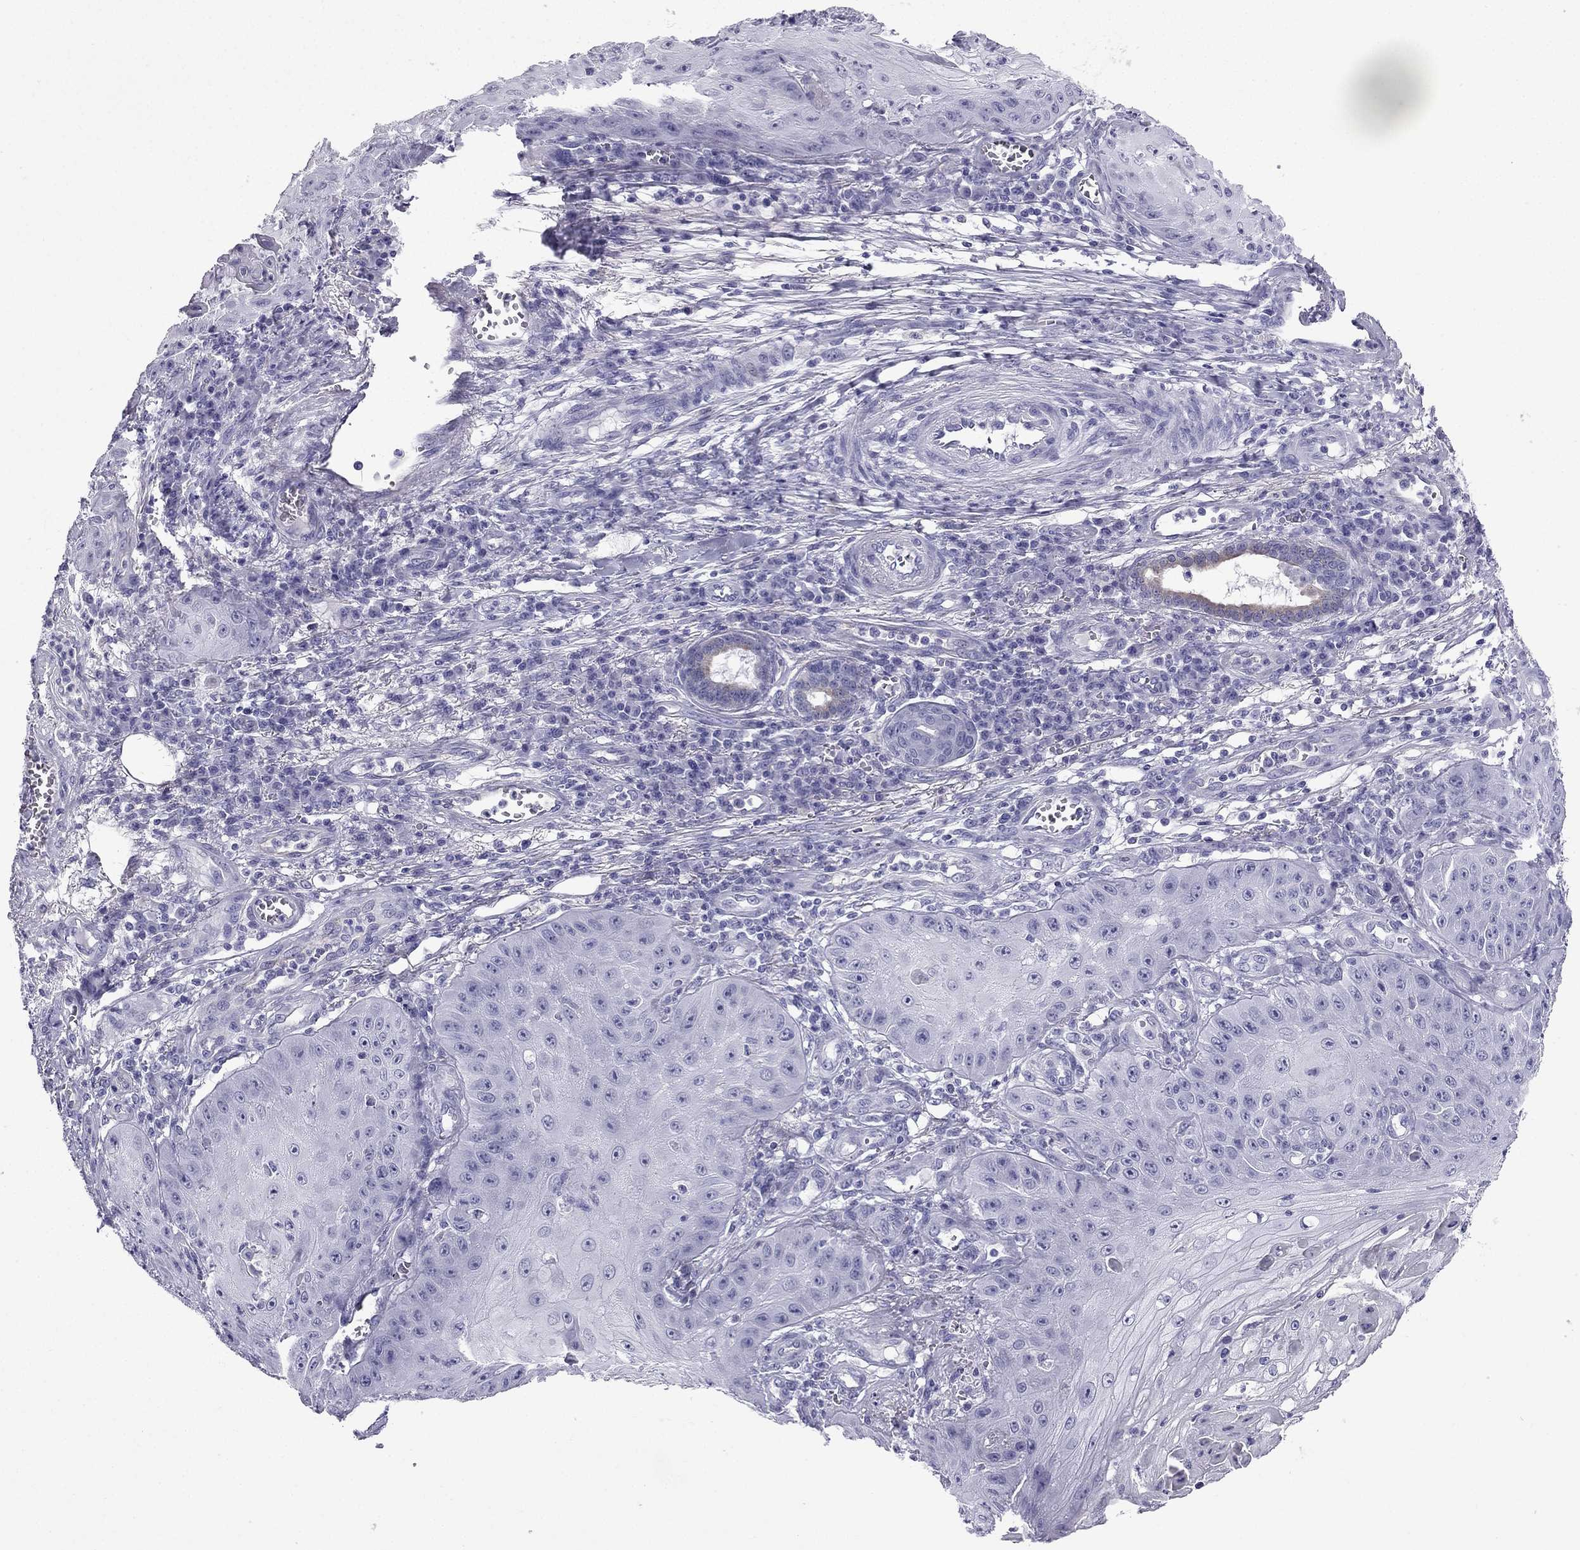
{"staining": {"intensity": "negative", "quantity": "none", "location": "none"}, "tissue": "skin cancer", "cell_type": "Tumor cells", "image_type": "cancer", "snomed": [{"axis": "morphology", "description": "Squamous cell carcinoma, NOS"}, {"axis": "topography", "description": "Skin"}], "caption": "A micrograph of human skin squamous cell carcinoma is negative for staining in tumor cells. (DAB (3,3'-diaminobenzidine) immunohistochemistry (IHC) visualized using brightfield microscopy, high magnification).", "gene": "GJA8", "patient": {"sex": "male", "age": 70}}